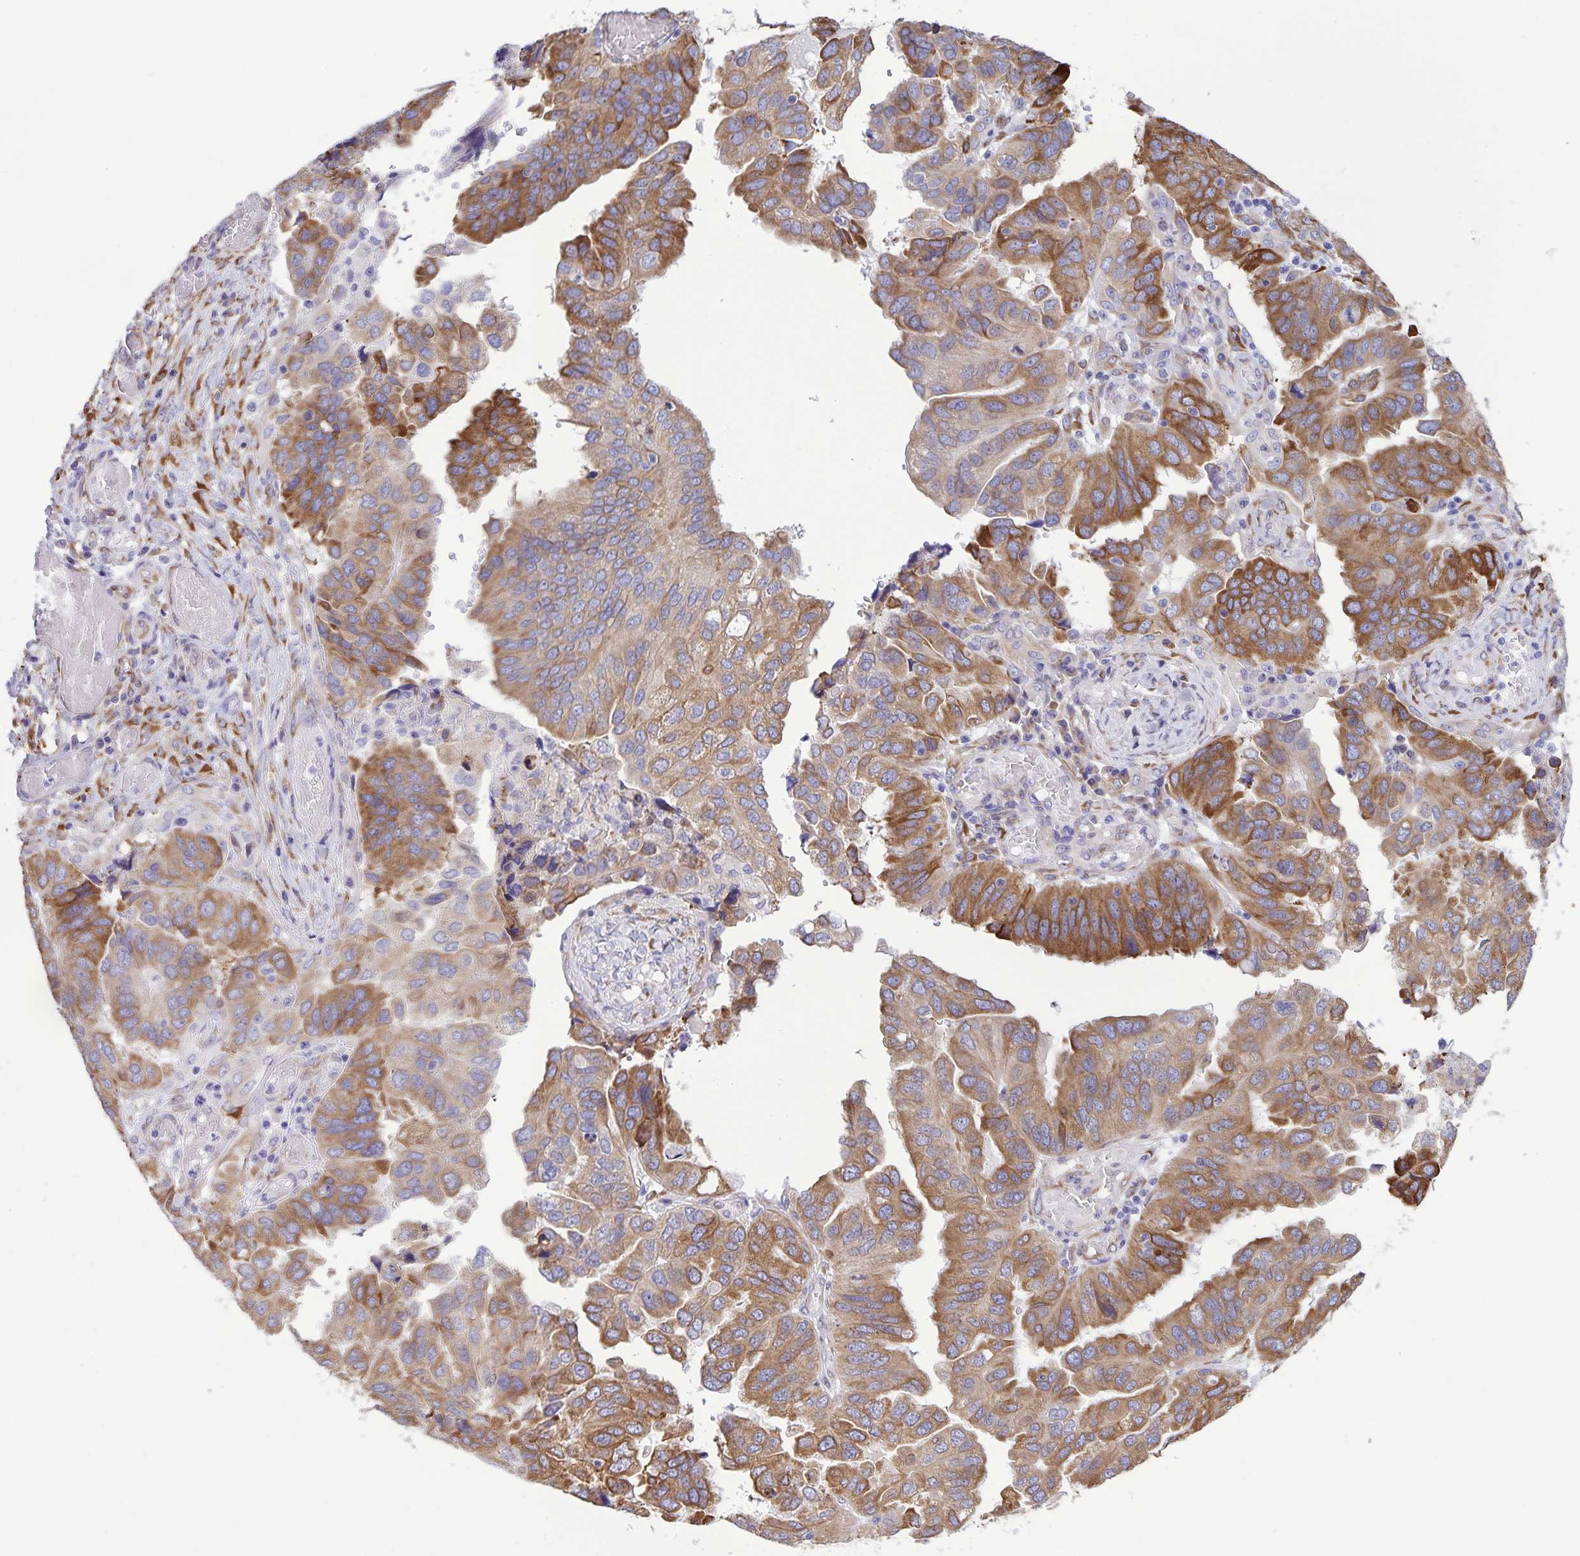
{"staining": {"intensity": "moderate", "quantity": ">75%", "location": "cytoplasmic/membranous"}, "tissue": "ovarian cancer", "cell_type": "Tumor cells", "image_type": "cancer", "snomed": [{"axis": "morphology", "description": "Cystadenocarcinoma, serous, NOS"}, {"axis": "topography", "description": "Ovary"}], "caption": "Brown immunohistochemical staining in serous cystadenocarcinoma (ovarian) demonstrates moderate cytoplasmic/membranous positivity in about >75% of tumor cells.", "gene": "RCN1", "patient": {"sex": "female", "age": 79}}